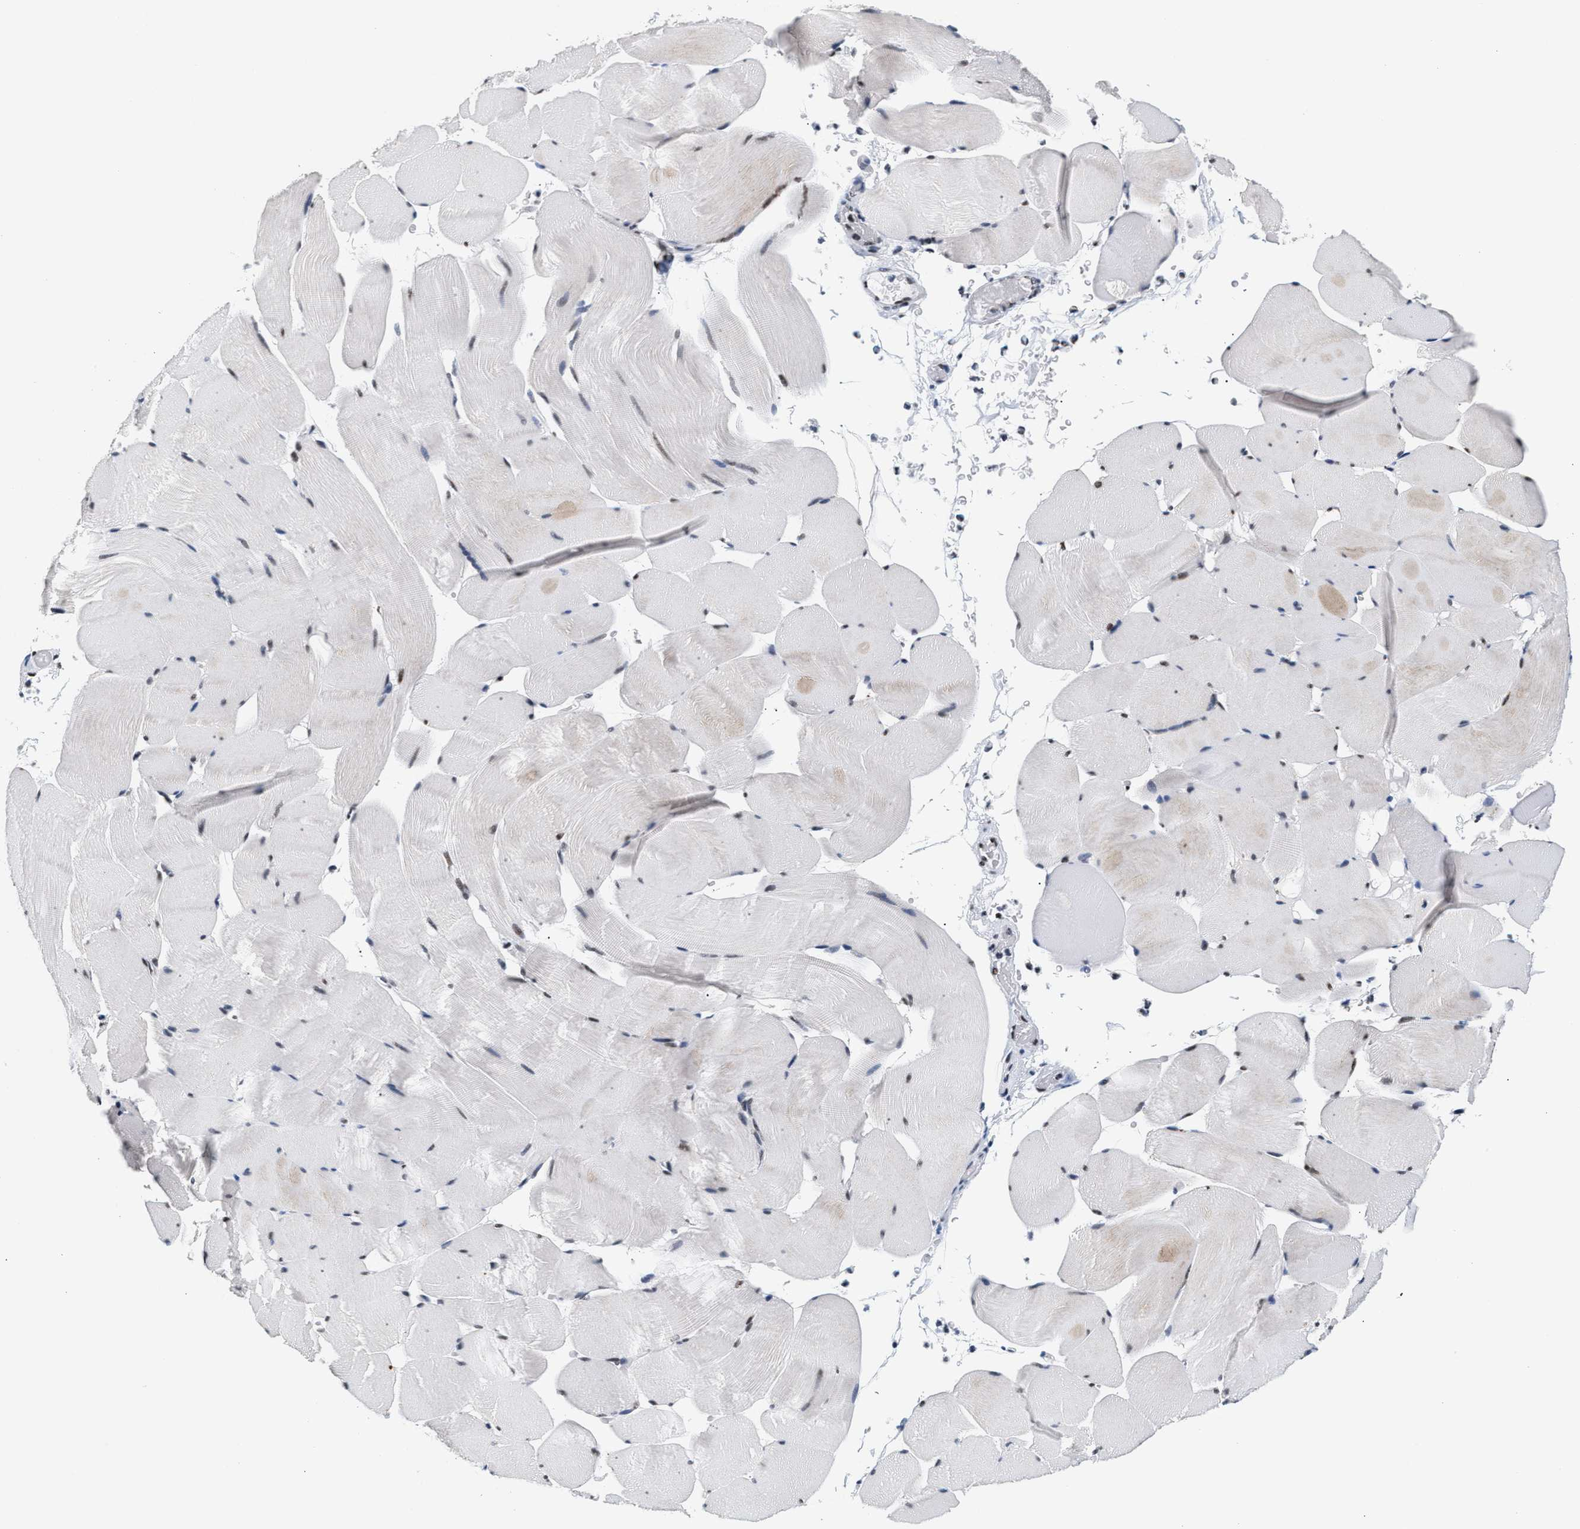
{"staining": {"intensity": "moderate", "quantity": "25%-75%", "location": "cytoplasmic/membranous,nuclear"}, "tissue": "skeletal muscle", "cell_type": "Myocytes", "image_type": "normal", "snomed": [{"axis": "morphology", "description": "Normal tissue, NOS"}, {"axis": "topography", "description": "Skeletal muscle"}], "caption": "Immunohistochemical staining of unremarkable skeletal muscle shows 25%-75% levels of moderate cytoplasmic/membranous,nuclear protein expression in about 25%-75% of myocytes. (DAB (3,3'-diaminobenzidine) IHC, brown staining for protein, blue staining for nuclei).", "gene": "RAD50", "patient": {"sex": "male", "age": 62}}